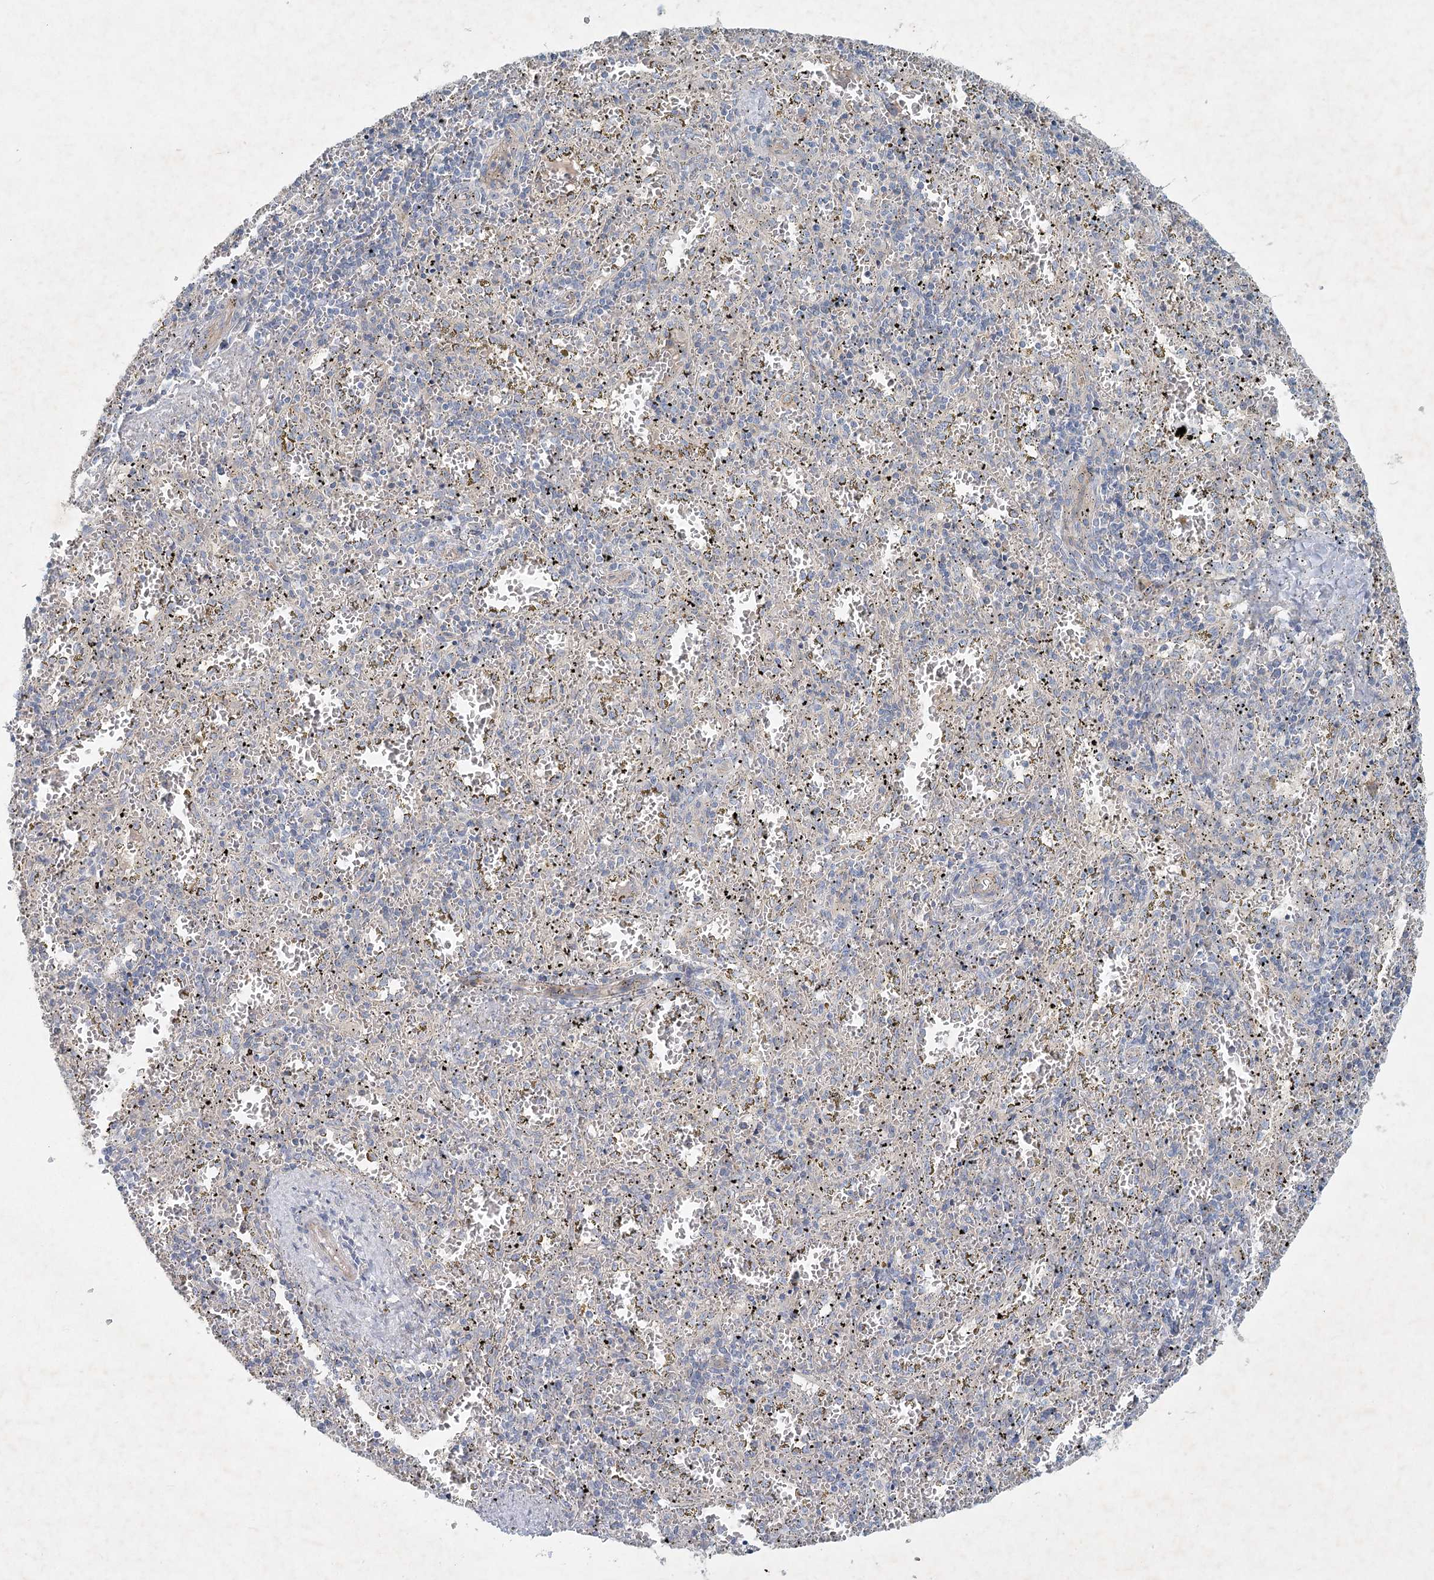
{"staining": {"intensity": "negative", "quantity": "none", "location": "none"}, "tissue": "spleen", "cell_type": "Cells in red pulp", "image_type": "normal", "snomed": [{"axis": "morphology", "description": "Normal tissue, NOS"}, {"axis": "topography", "description": "Spleen"}], "caption": "The immunohistochemistry (IHC) histopathology image has no significant positivity in cells in red pulp of spleen. (Brightfield microscopy of DAB (3,3'-diaminobenzidine) immunohistochemistry (IHC) at high magnification).", "gene": "DNMBP", "patient": {"sex": "male", "age": 11}}